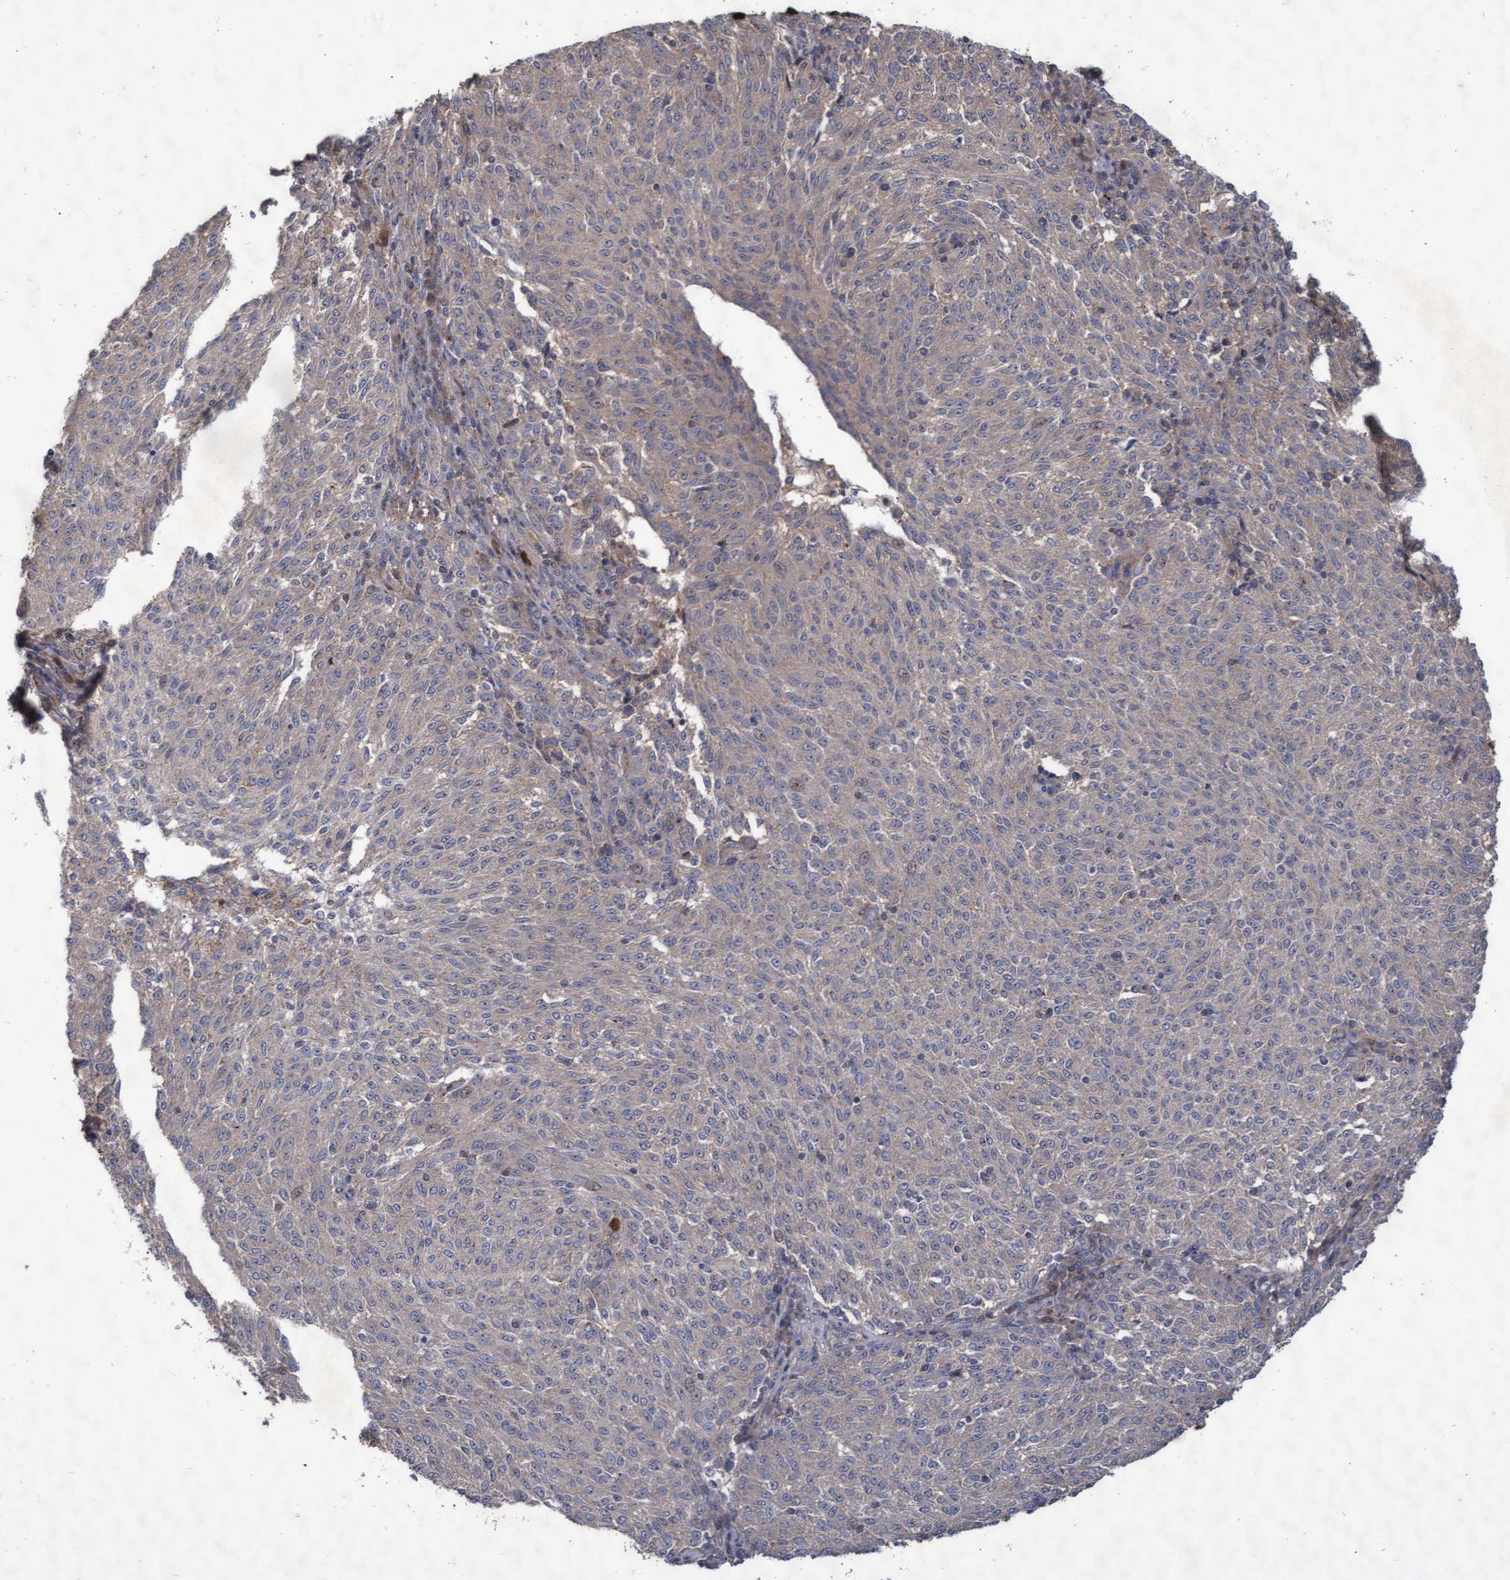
{"staining": {"intensity": "negative", "quantity": "none", "location": "none"}, "tissue": "melanoma", "cell_type": "Tumor cells", "image_type": "cancer", "snomed": [{"axis": "morphology", "description": "Malignant melanoma, NOS"}, {"axis": "topography", "description": "Skin"}], "caption": "Melanoma was stained to show a protein in brown. There is no significant expression in tumor cells.", "gene": "ABCF2", "patient": {"sex": "female", "age": 72}}